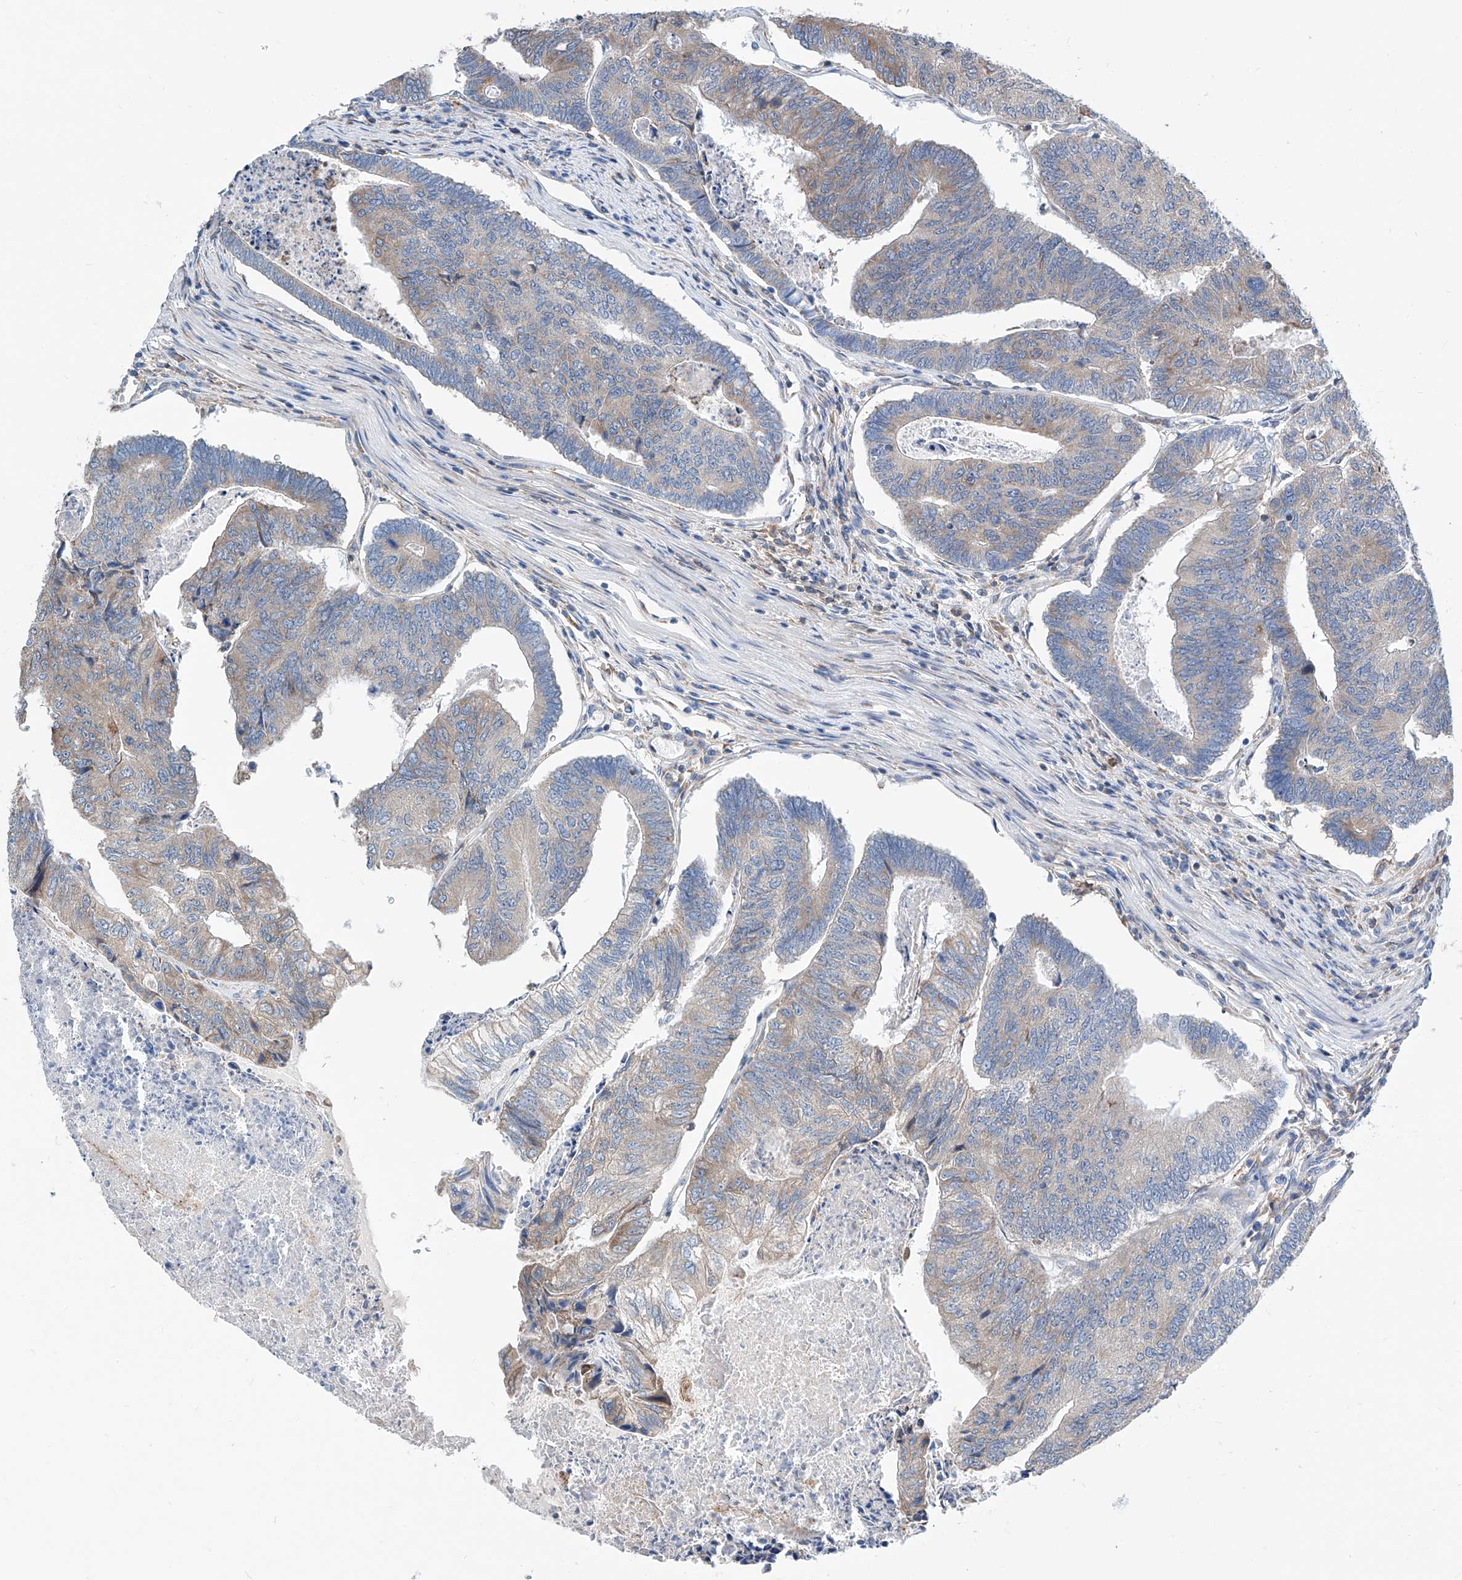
{"staining": {"intensity": "weak", "quantity": "<25%", "location": "cytoplasmic/membranous"}, "tissue": "colorectal cancer", "cell_type": "Tumor cells", "image_type": "cancer", "snomed": [{"axis": "morphology", "description": "Adenocarcinoma, NOS"}, {"axis": "topography", "description": "Colon"}], "caption": "Micrograph shows no significant protein positivity in tumor cells of colorectal adenocarcinoma.", "gene": "MAD2L1", "patient": {"sex": "female", "age": 67}}